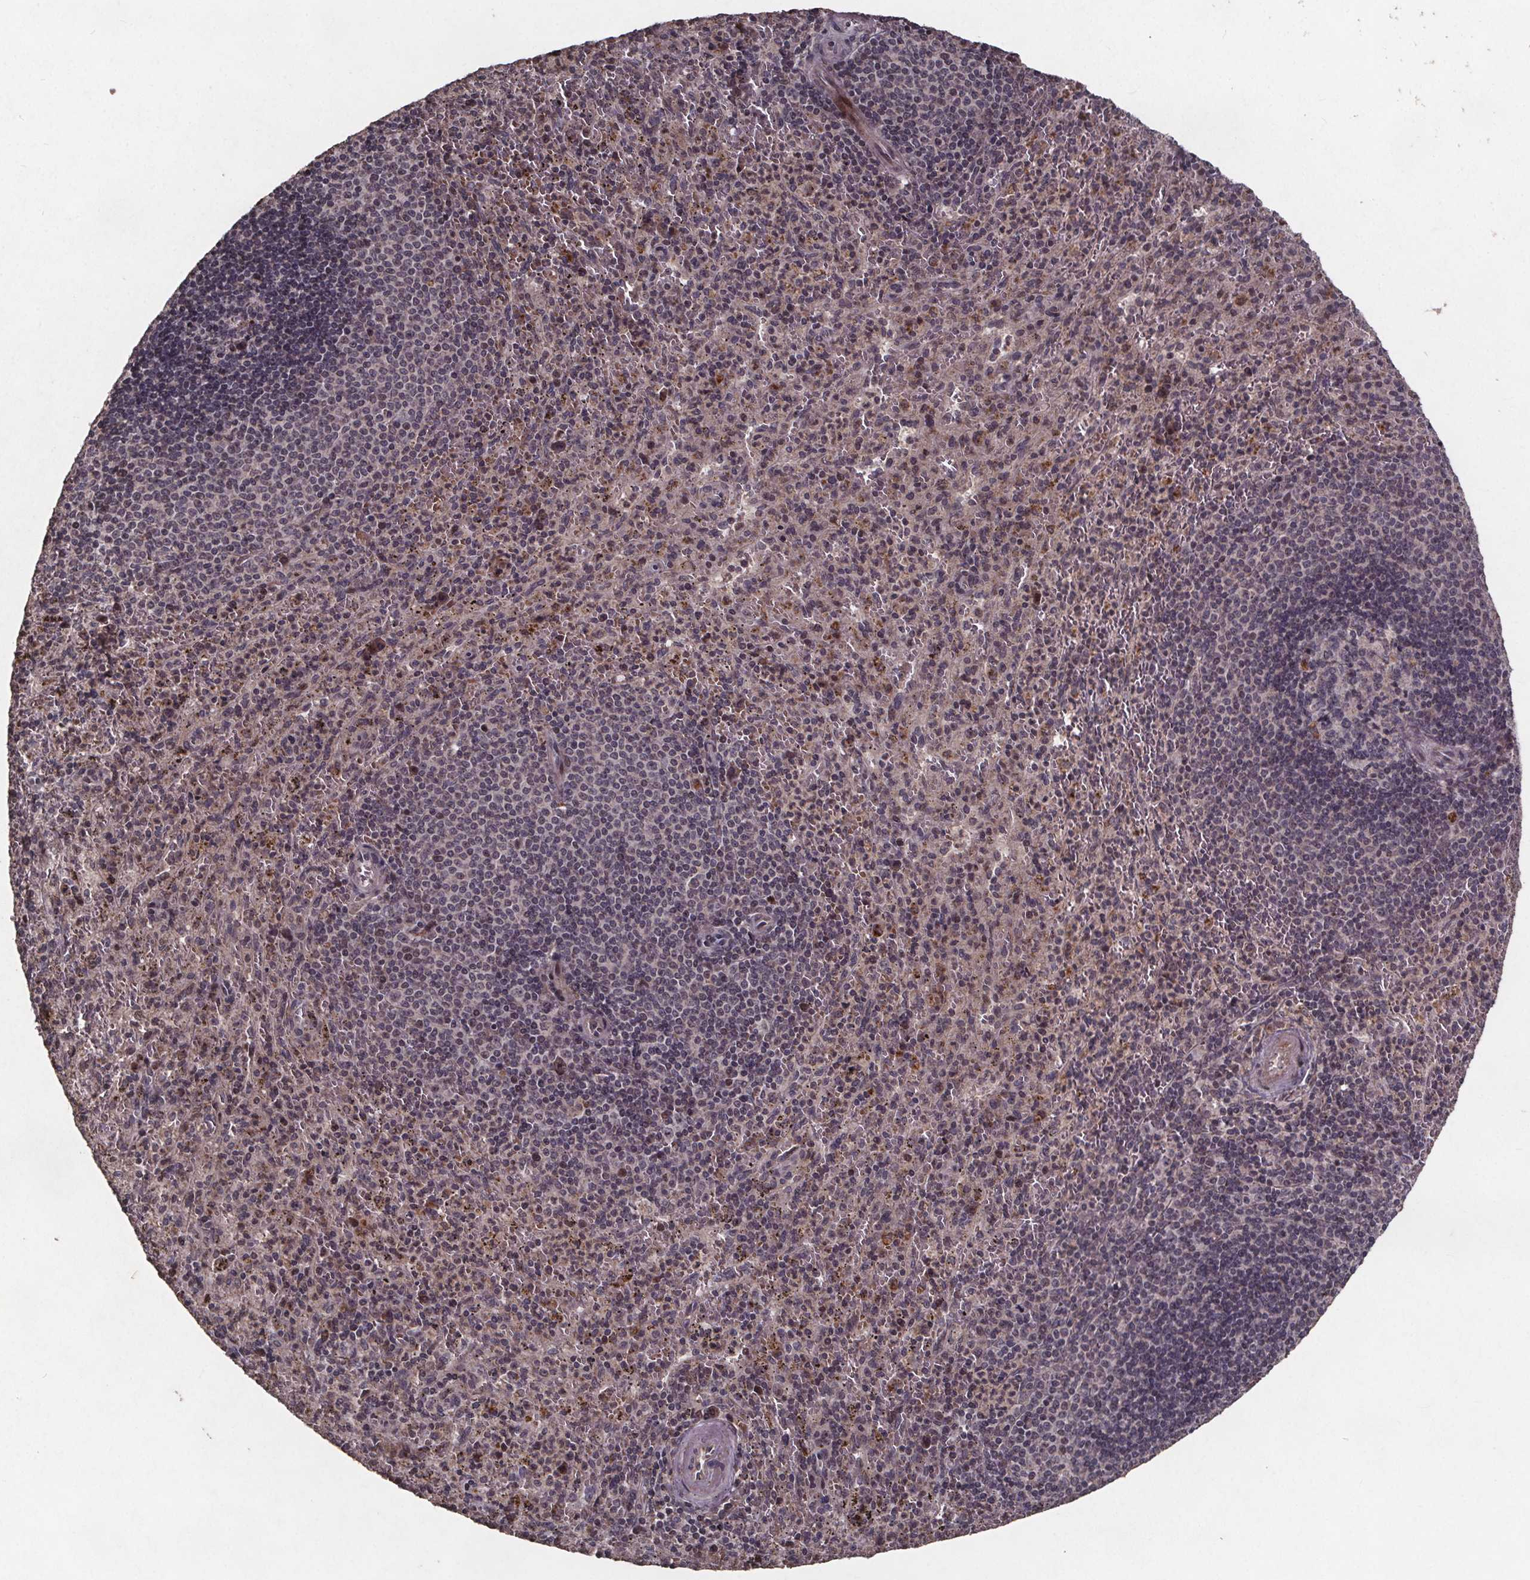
{"staining": {"intensity": "negative", "quantity": "none", "location": "none"}, "tissue": "spleen", "cell_type": "Cells in red pulp", "image_type": "normal", "snomed": [{"axis": "morphology", "description": "Normal tissue, NOS"}, {"axis": "topography", "description": "Spleen"}], "caption": "Immunohistochemical staining of unremarkable spleen exhibits no significant expression in cells in red pulp. (IHC, brightfield microscopy, high magnification).", "gene": "GPX3", "patient": {"sex": "male", "age": 57}}